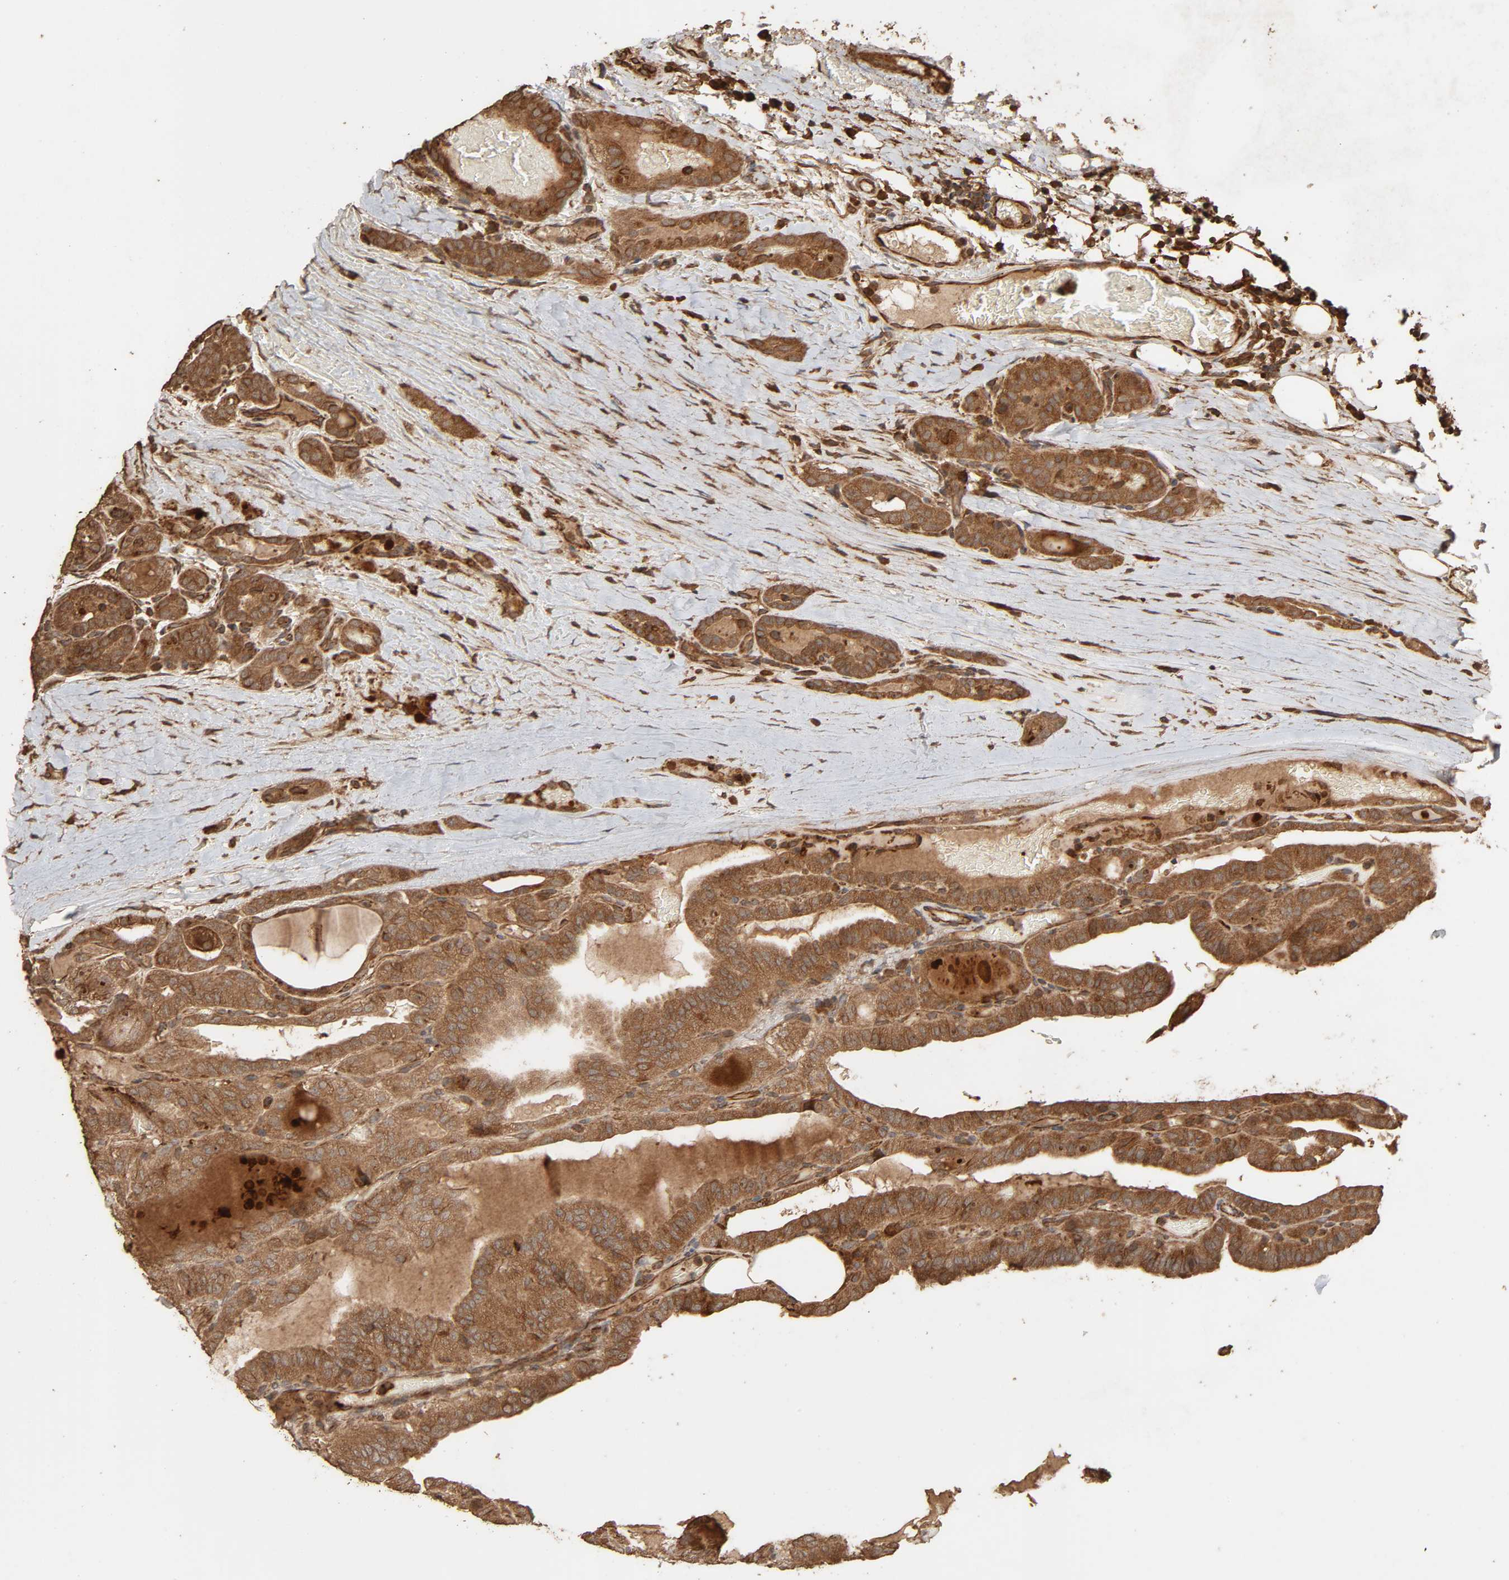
{"staining": {"intensity": "moderate", "quantity": ">75%", "location": "cytoplasmic/membranous"}, "tissue": "thyroid cancer", "cell_type": "Tumor cells", "image_type": "cancer", "snomed": [{"axis": "morphology", "description": "Papillary adenocarcinoma, NOS"}, {"axis": "topography", "description": "Thyroid gland"}], "caption": "DAB immunohistochemical staining of human thyroid cancer (papillary adenocarcinoma) shows moderate cytoplasmic/membranous protein positivity in about >75% of tumor cells. (DAB IHC, brown staining for protein, blue staining for nuclei).", "gene": "RPS6KA6", "patient": {"sex": "male", "age": 77}}